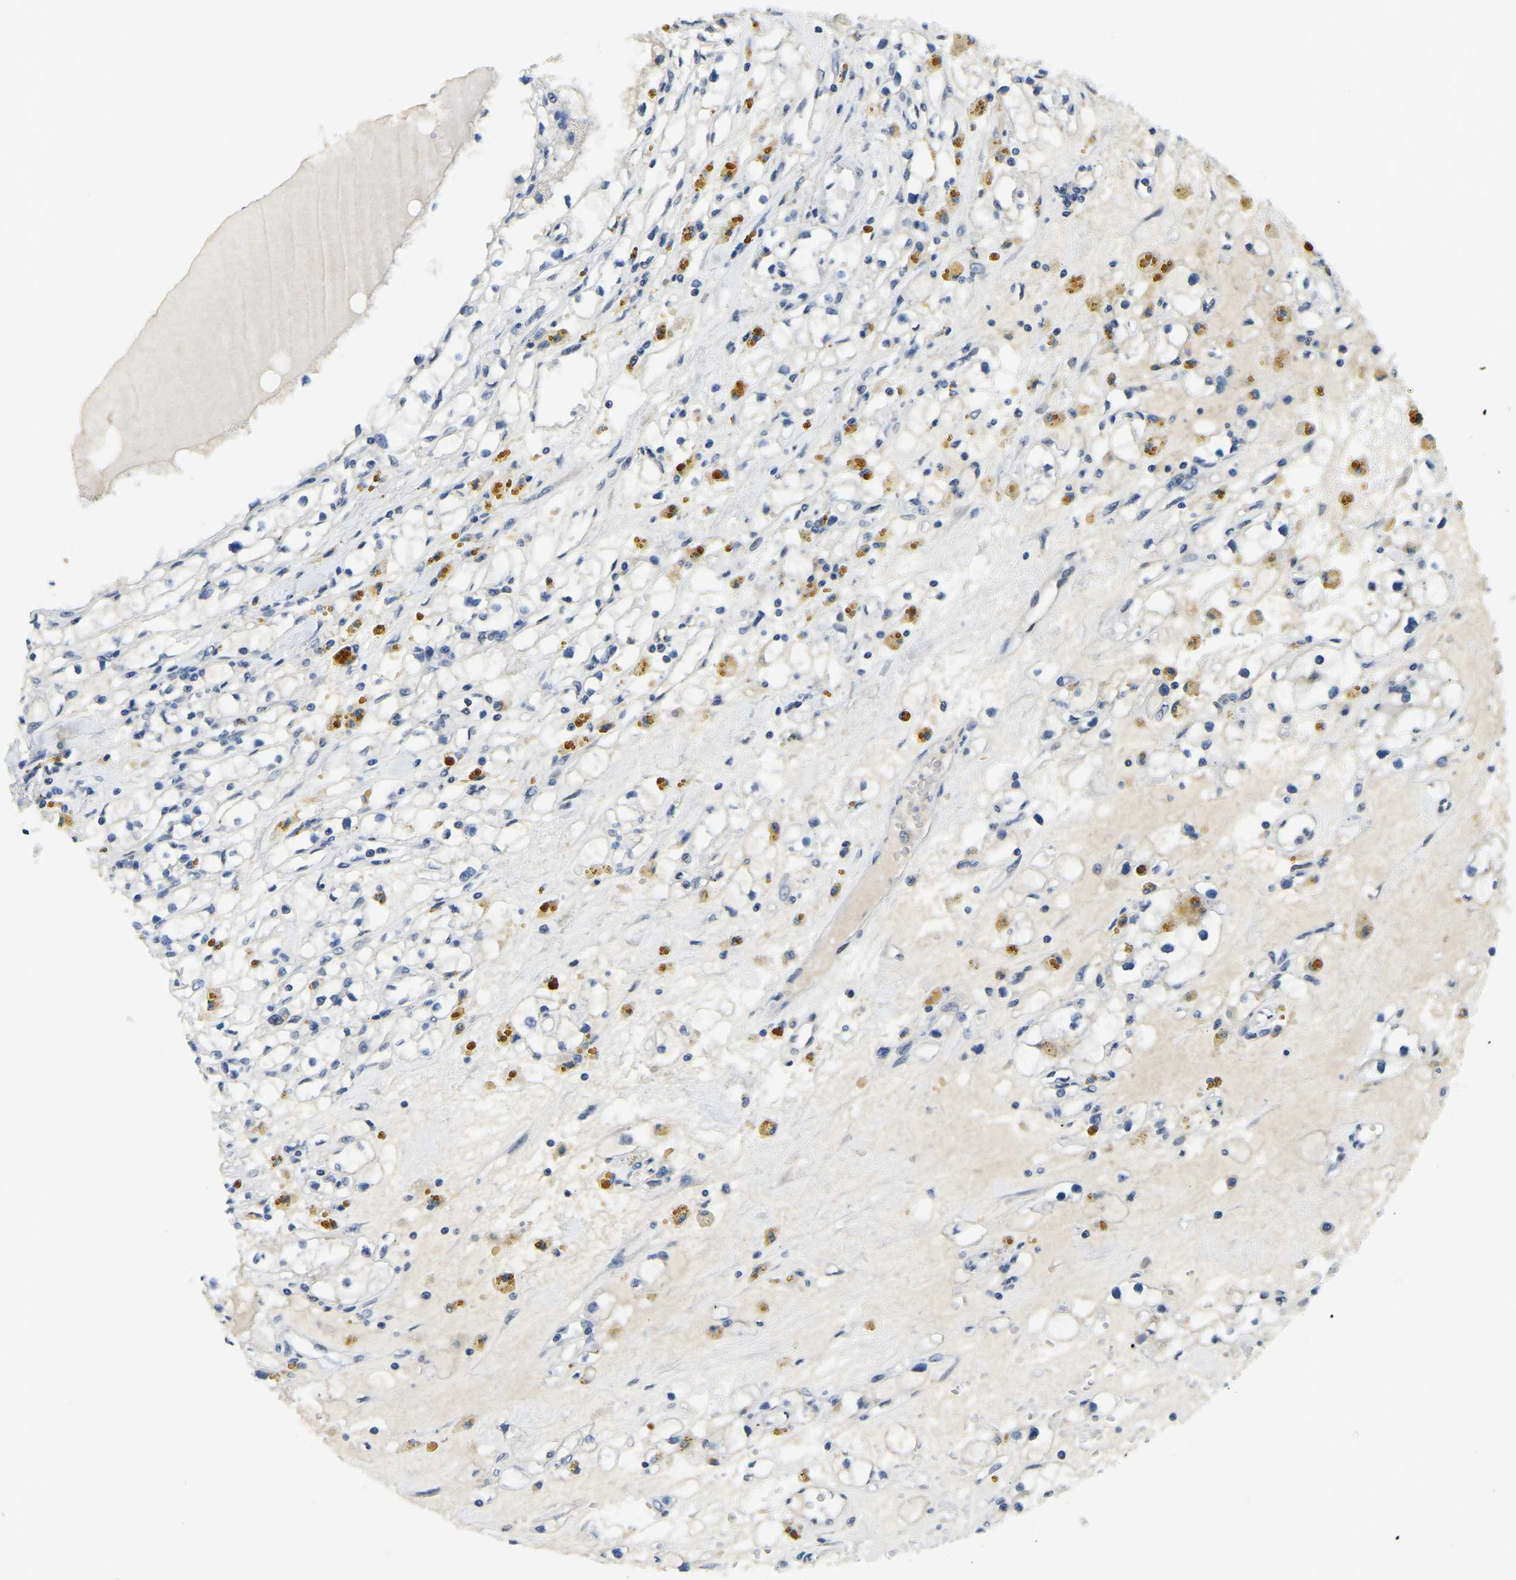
{"staining": {"intensity": "negative", "quantity": "none", "location": "none"}, "tissue": "renal cancer", "cell_type": "Tumor cells", "image_type": "cancer", "snomed": [{"axis": "morphology", "description": "Adenocarcinoma, NOS"}, {"axis": "topography", "description": "Kidney"}], "caption": "DAB immunohistochemical staining of adenocarcinoma (renal) shows no significant staining in tumor cells.", "gene": "RANBP2", "patient": {"sex": "male", "age": 56}}